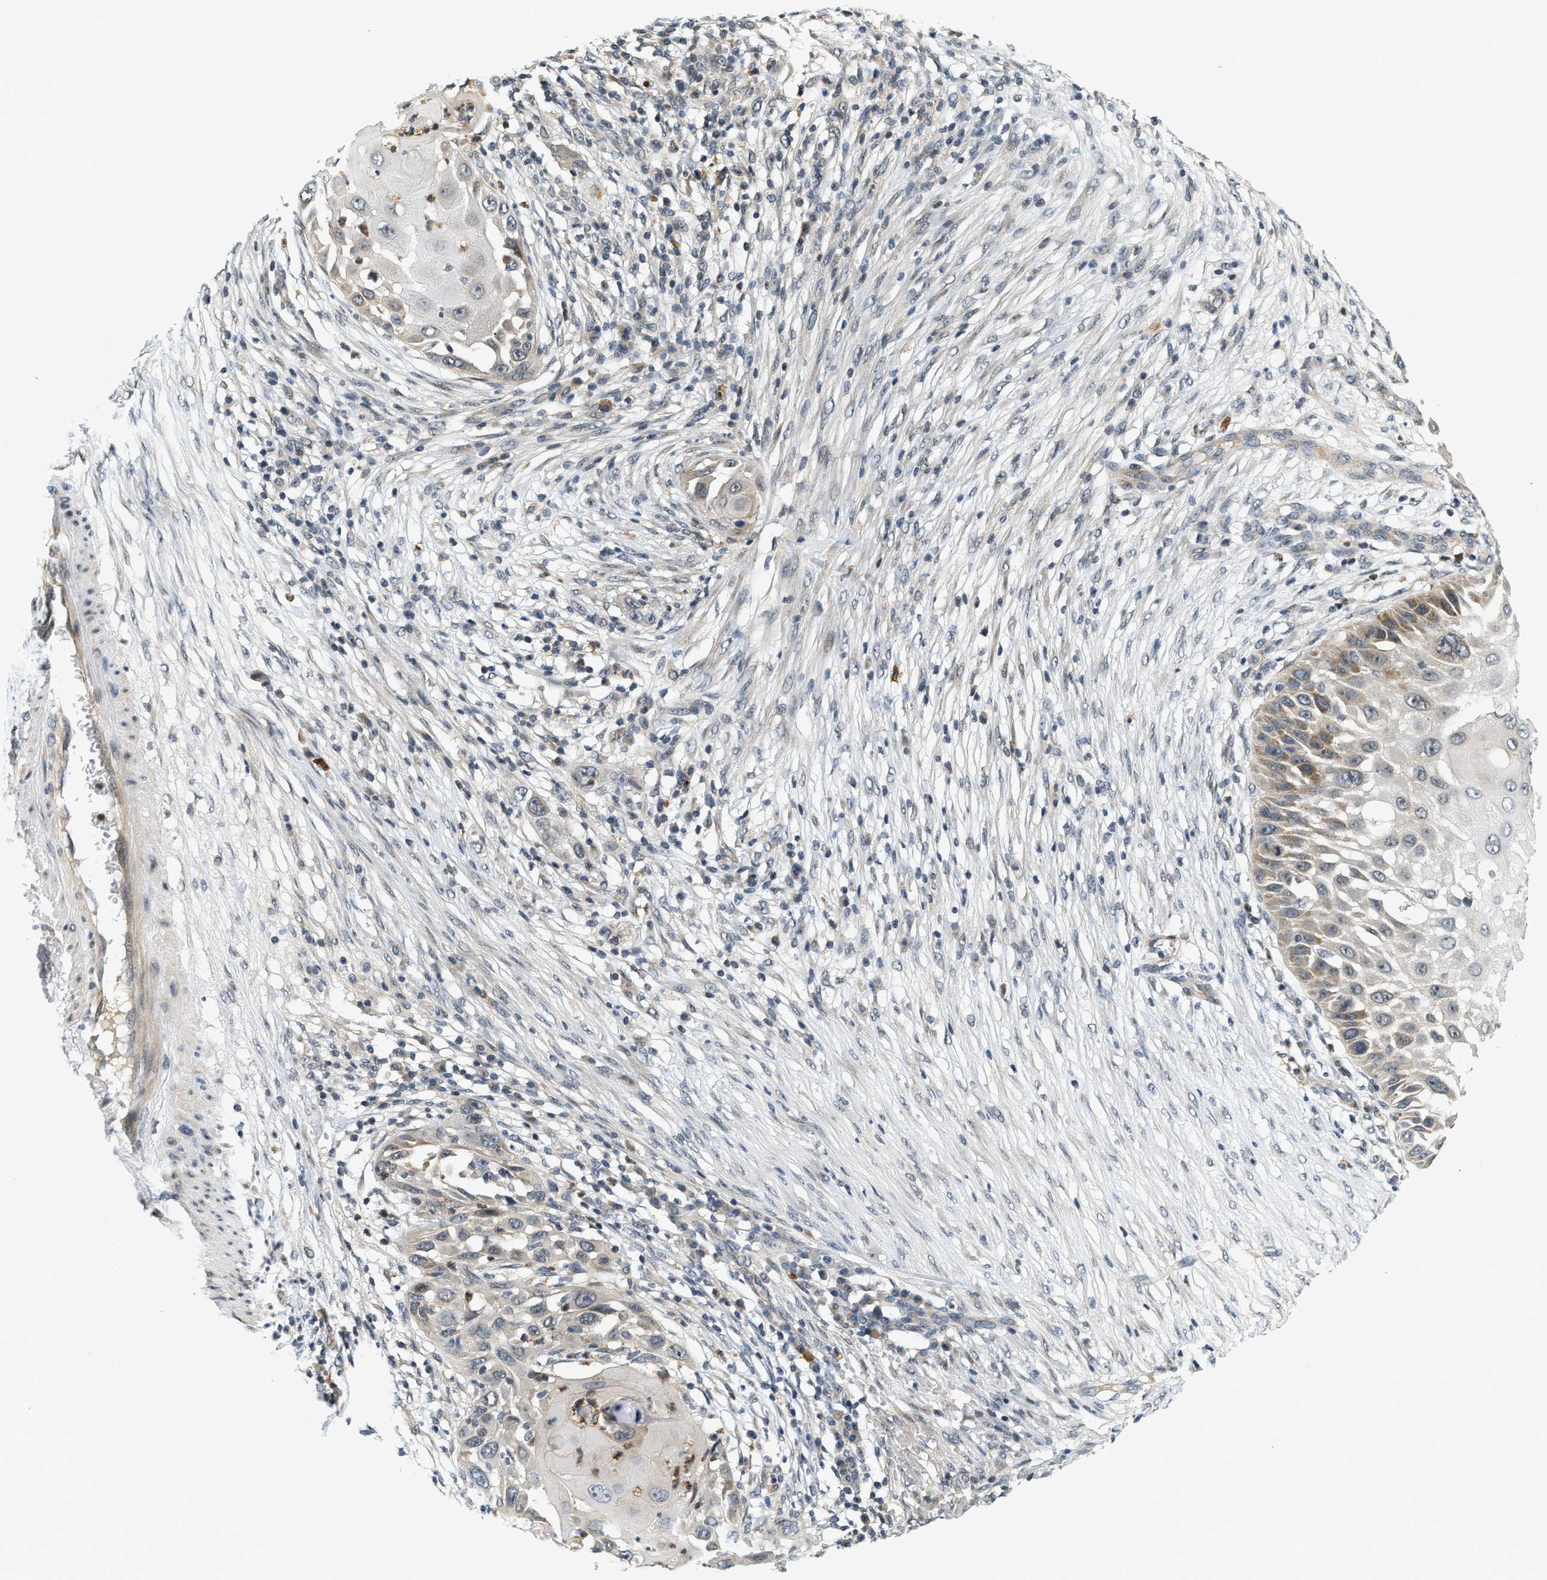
{"staining": {"intensity": "moderate", "quantity": "<25%", "location": "cytoplasmic/membranous"}, "tissue": "skin cancer", "cell_type": "Tumor cells", "image_type": "cancer", "snomed": [{"axis": "morphology", "description": "Squamous cell carcinoma, NOS"}, {"axis": "topography", "description": "Skin"}], "caption": "Immunohistochemical staining of skin squamous cell carcinoma exhibits moderate cytoplasmic/membranous protein positivity in about <25% of tumor cells. The protein of interest is stained brown, and the nuclei are stained in blue (DAB IHC with brightfield microscopy, high magnification).", "gene": "KMT2A", "patient": {"sex": "female", "age": 44}}